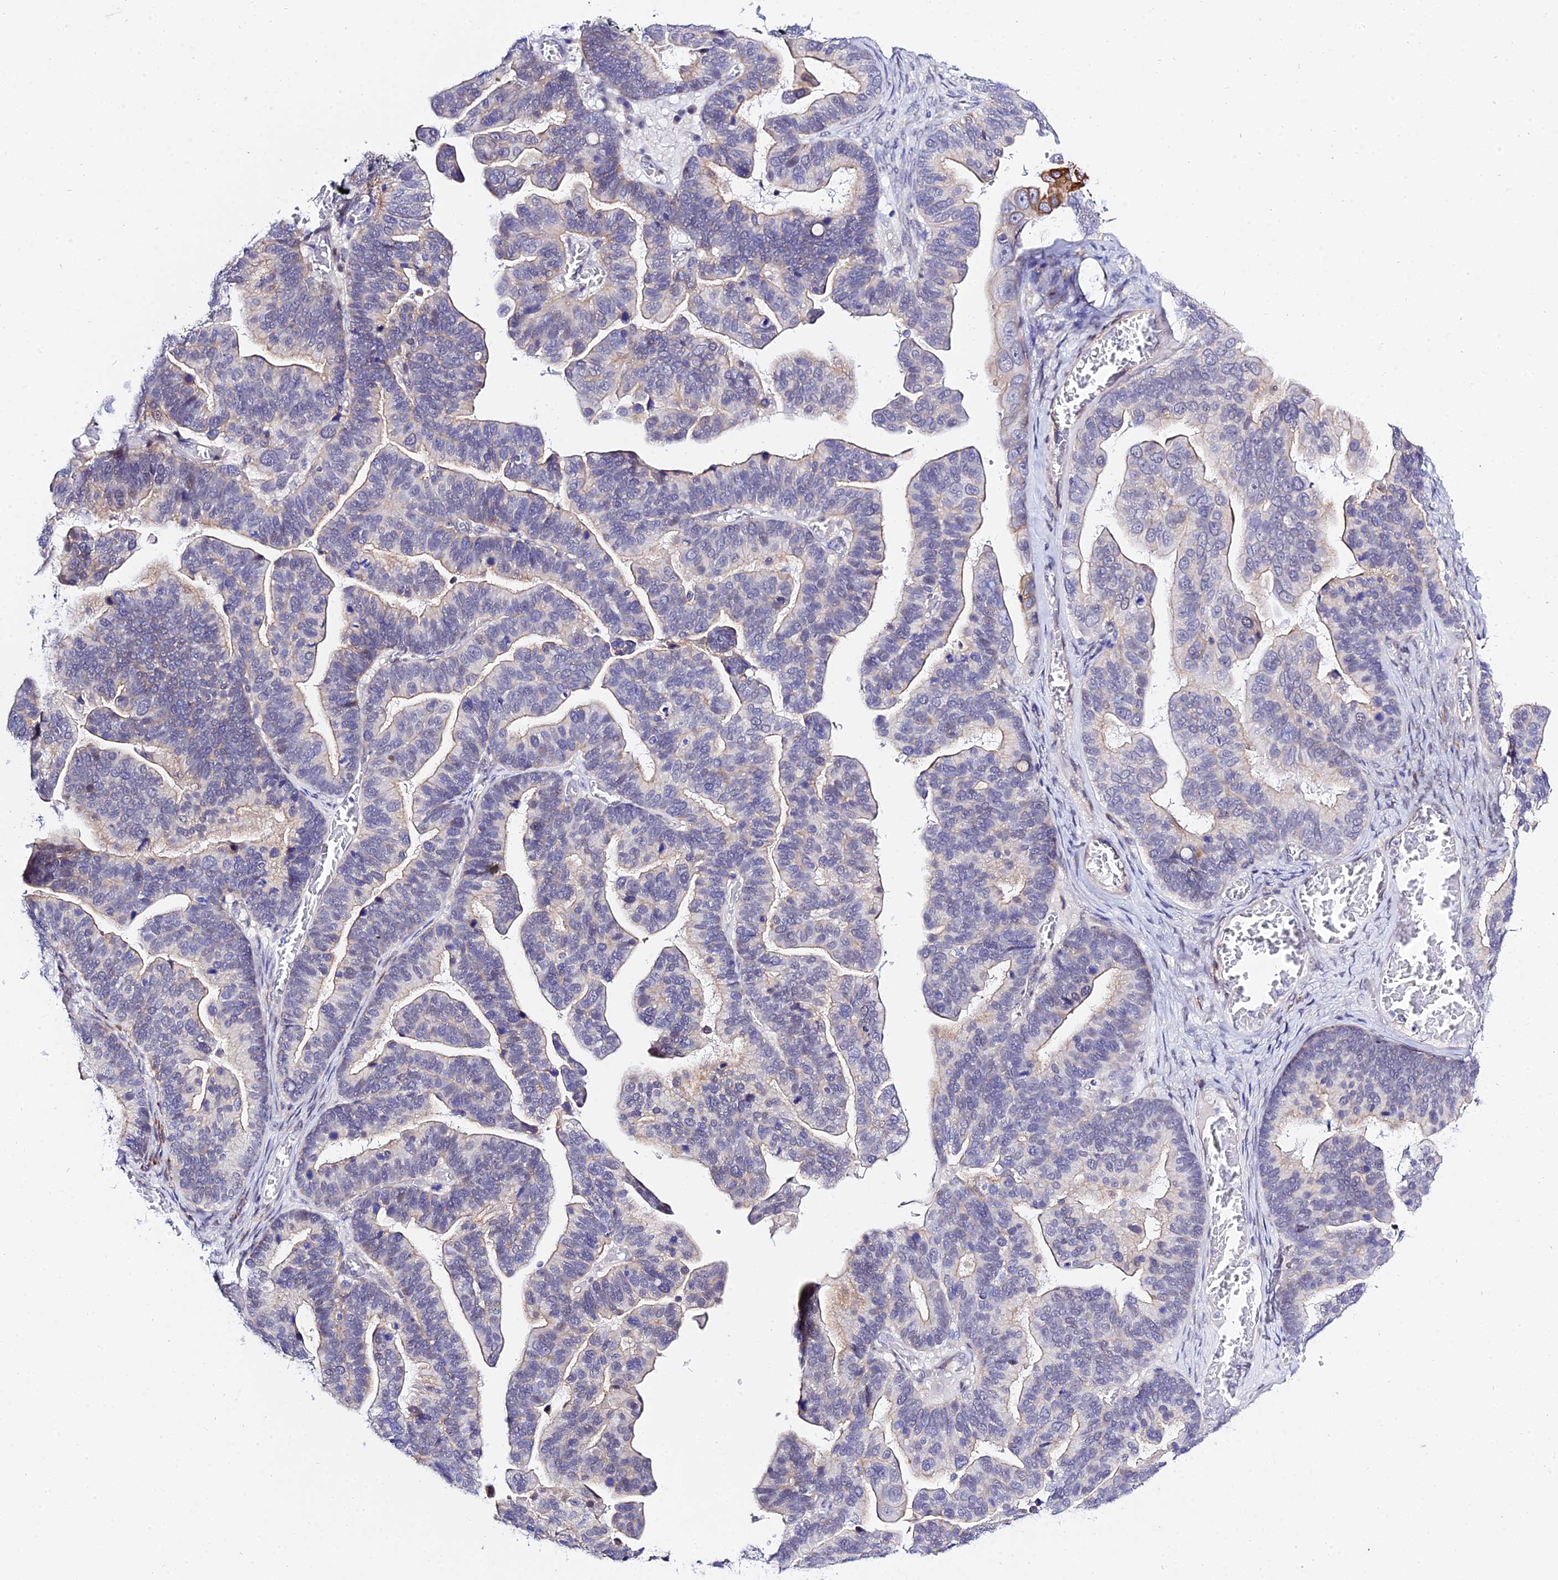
{"staining": {"intensity": "negative", "quantity": "none", "location": "none"}, "tissue": "ovarian cancer", "cell_type": "Tumor cells", "image_type": "cancer", "snomed": [{"axis": "morphology", "description": "Cystadenocarcinoma, serous, NOS"}, {"axis": "topography", "description": "Ovary"}], "caption": "Ovarian cancer stained for a protein using IHC displays no expression tumor cells.", "gene": "ZNF628", "patient": {"sex": "female", "age": 56}}